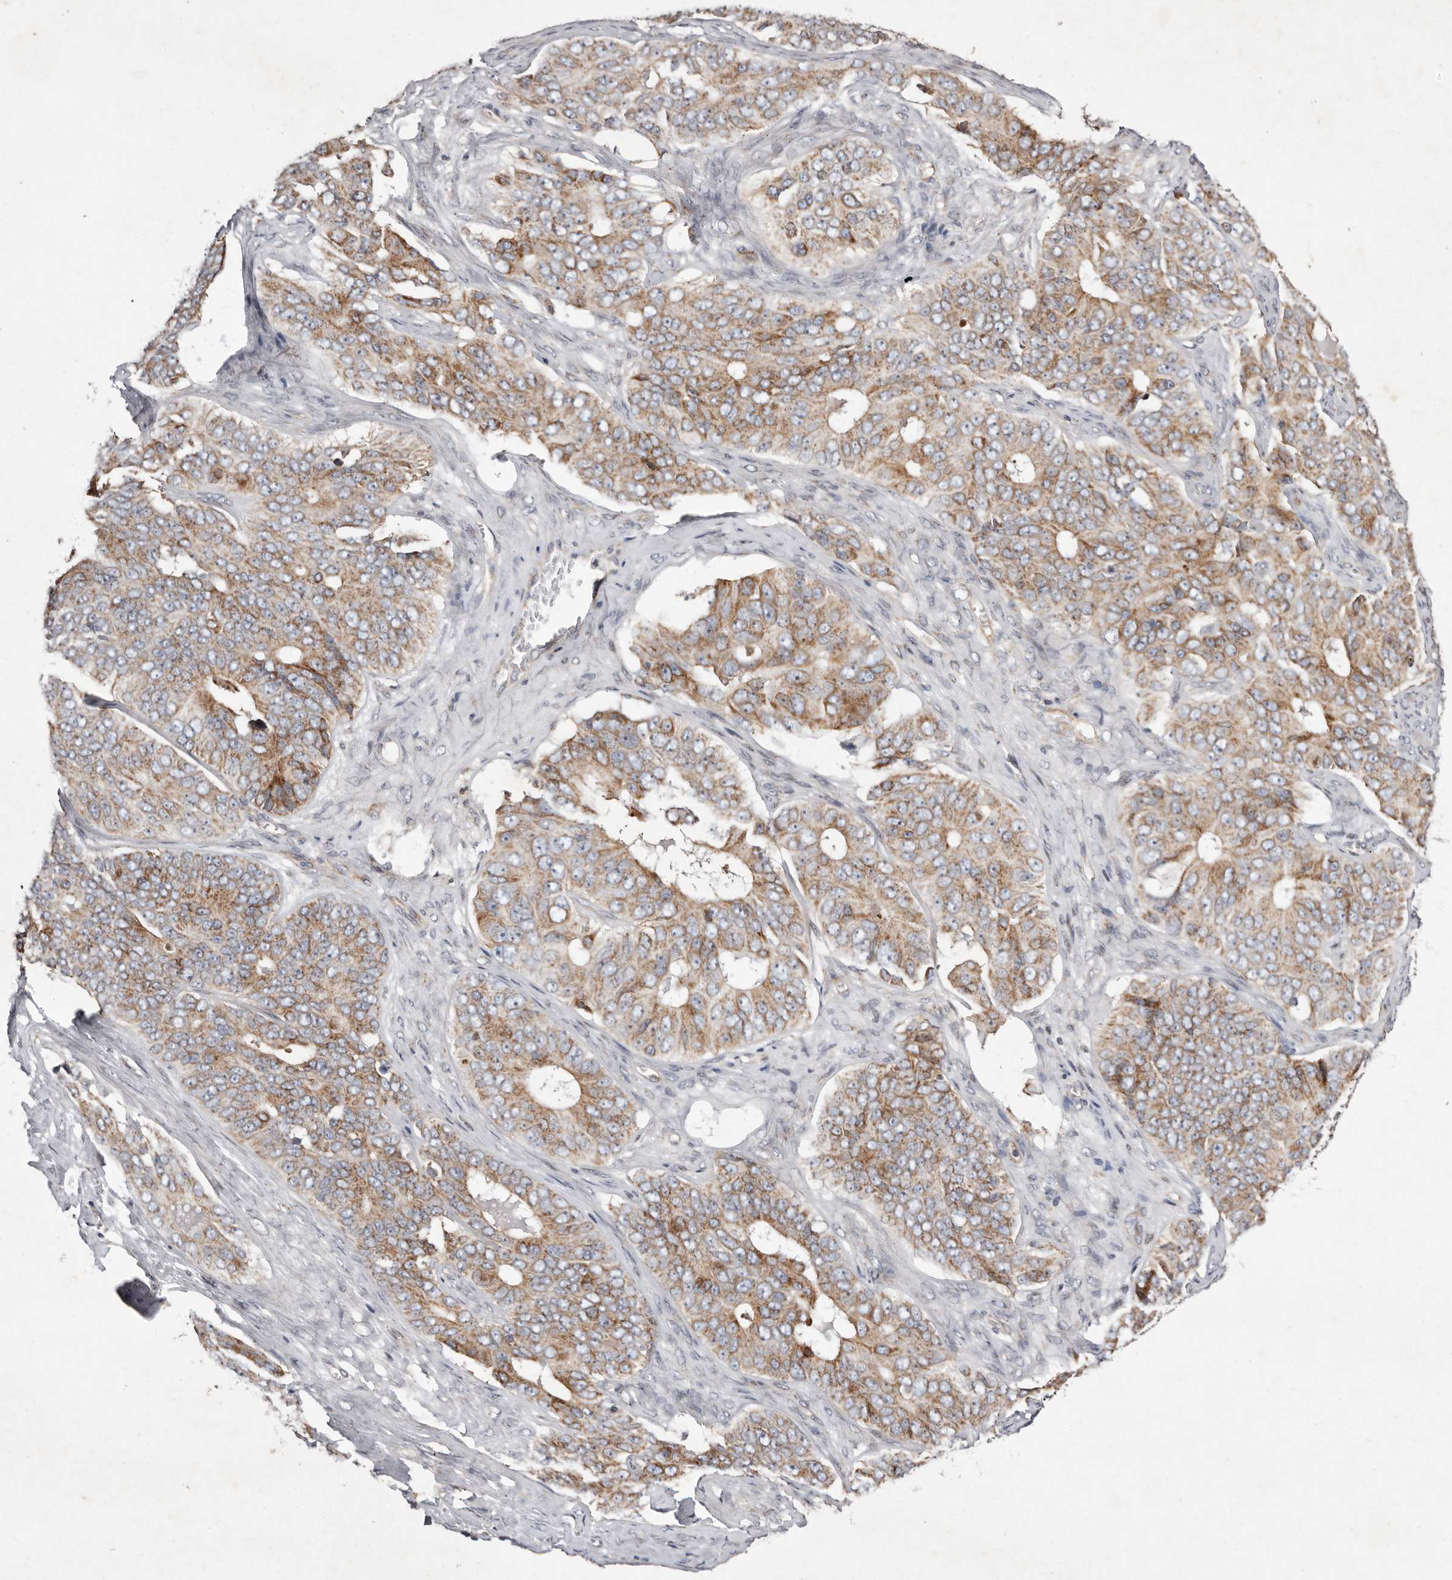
{"staining": {"intensity": "moderate", "quantity": ">75%", "location": "cytoplasmic/membranous"}, "tissue": "ovarian cancer", "cell_type": "Tumor cells", "image_type": "cancer", "snomed": [{"axis": "morphology", "description": "Carcinoma, endometroid"}, {"axis": "topography", "description": "Ovary"}], "caption": "Protein staining of ovarian cancer (endometroid carcinoma) tissue demonstrates moderate cytoplasmic/membranous expression in about >75% of tumor cells.", "gene": "TIMM17B", "patient": {"sex": "female", "age": 51}}